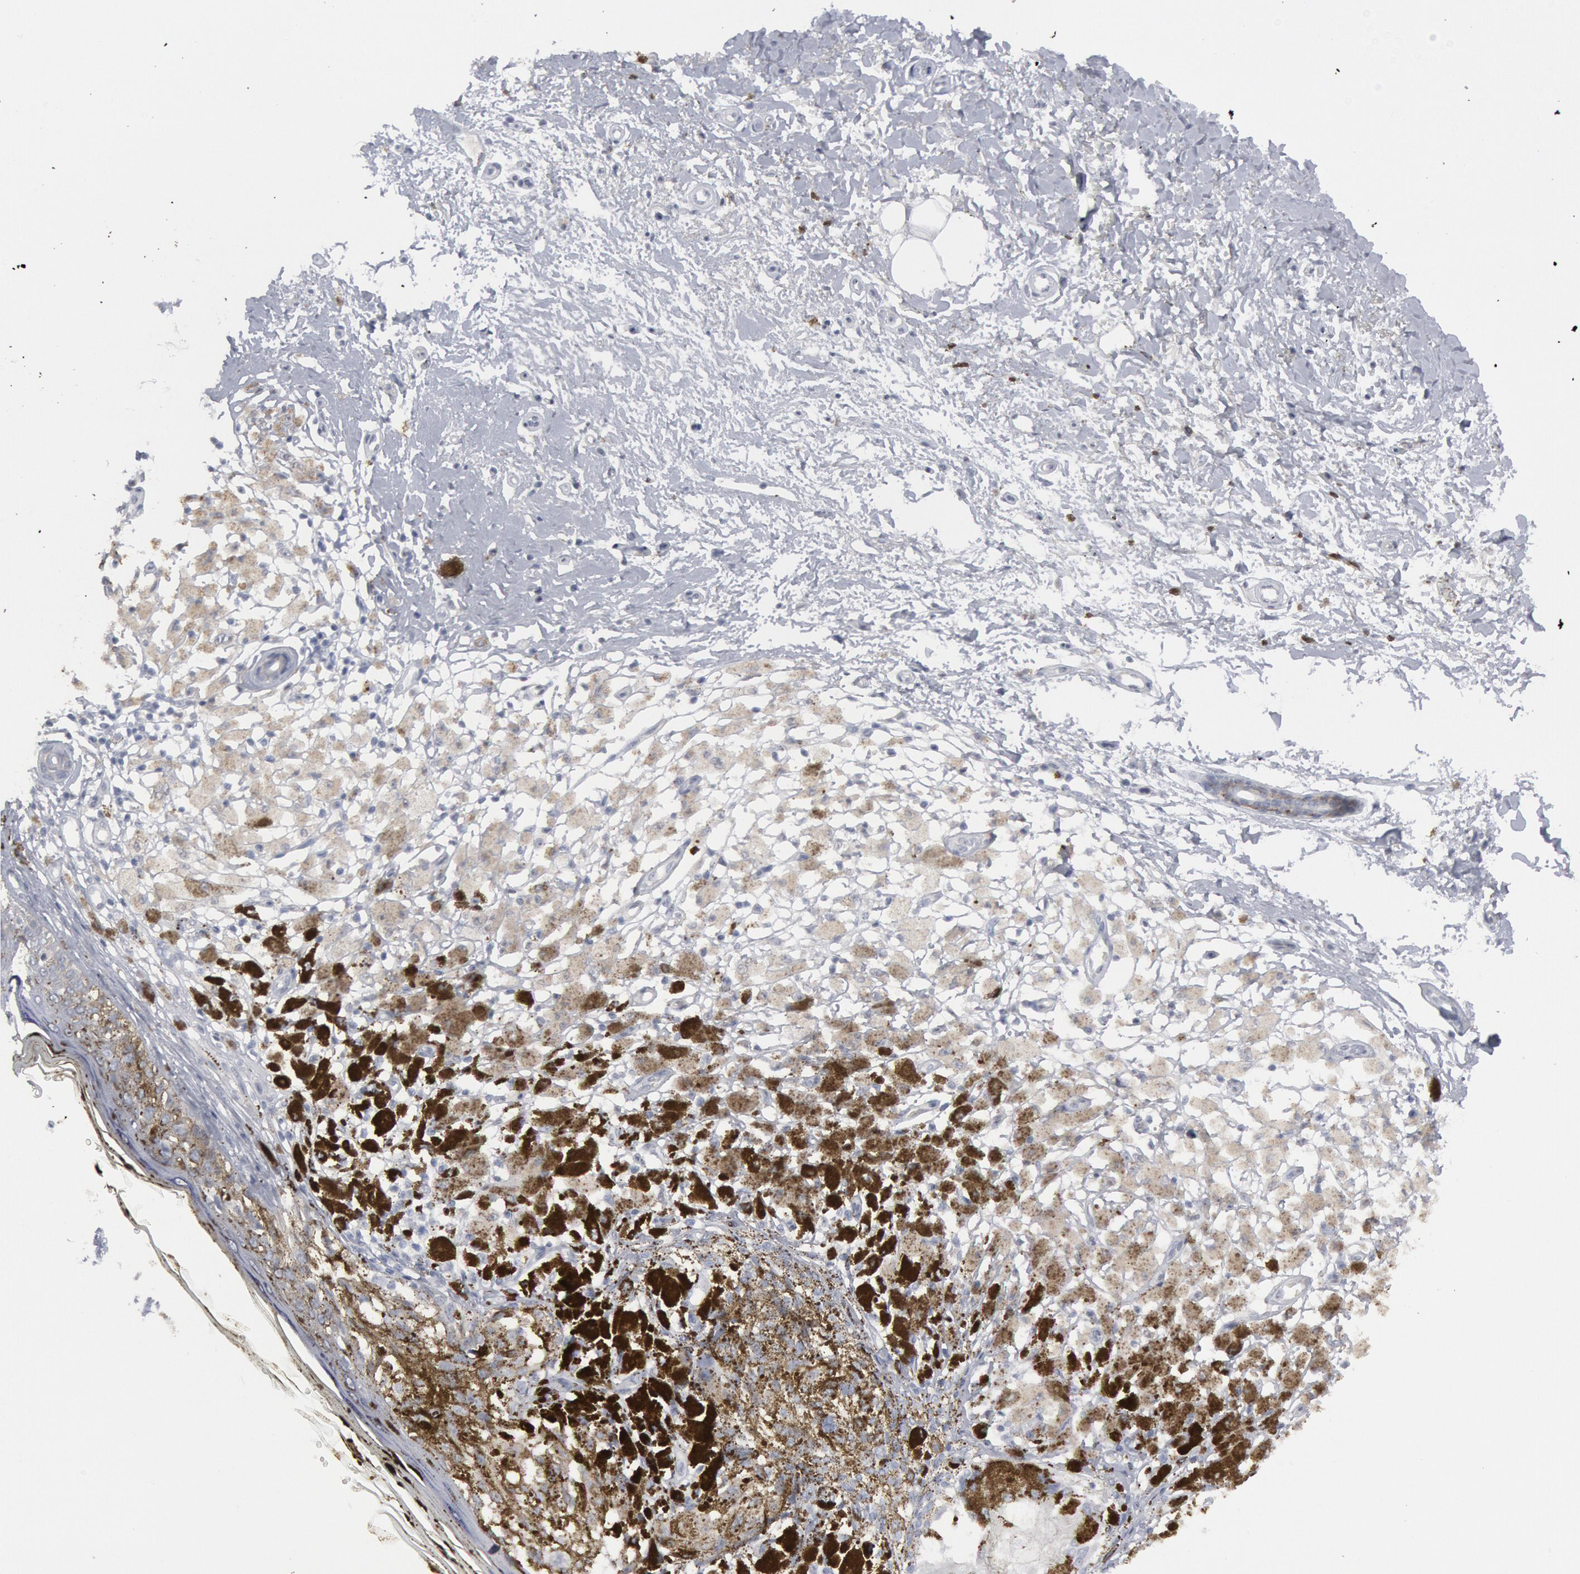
{"staining": {"intensity": "weak", "quantity": "25%-75%", "location": "cytoplasmic/membranous"}, "tissue": "melanoma", "cell_type": "Tumor cells", "image_type": "cancer", "snomed": [{"axis": "morphology", "description": "Malignant melanoma, NOS"}, {"axis": "topography", "description": "Skin"}], "caption": "Human malignant melanoma stained with a protein marker reveals weak staining in tumor cells.", "gene": "DMC1", "patient": {"sex": "male", "age": 88}}